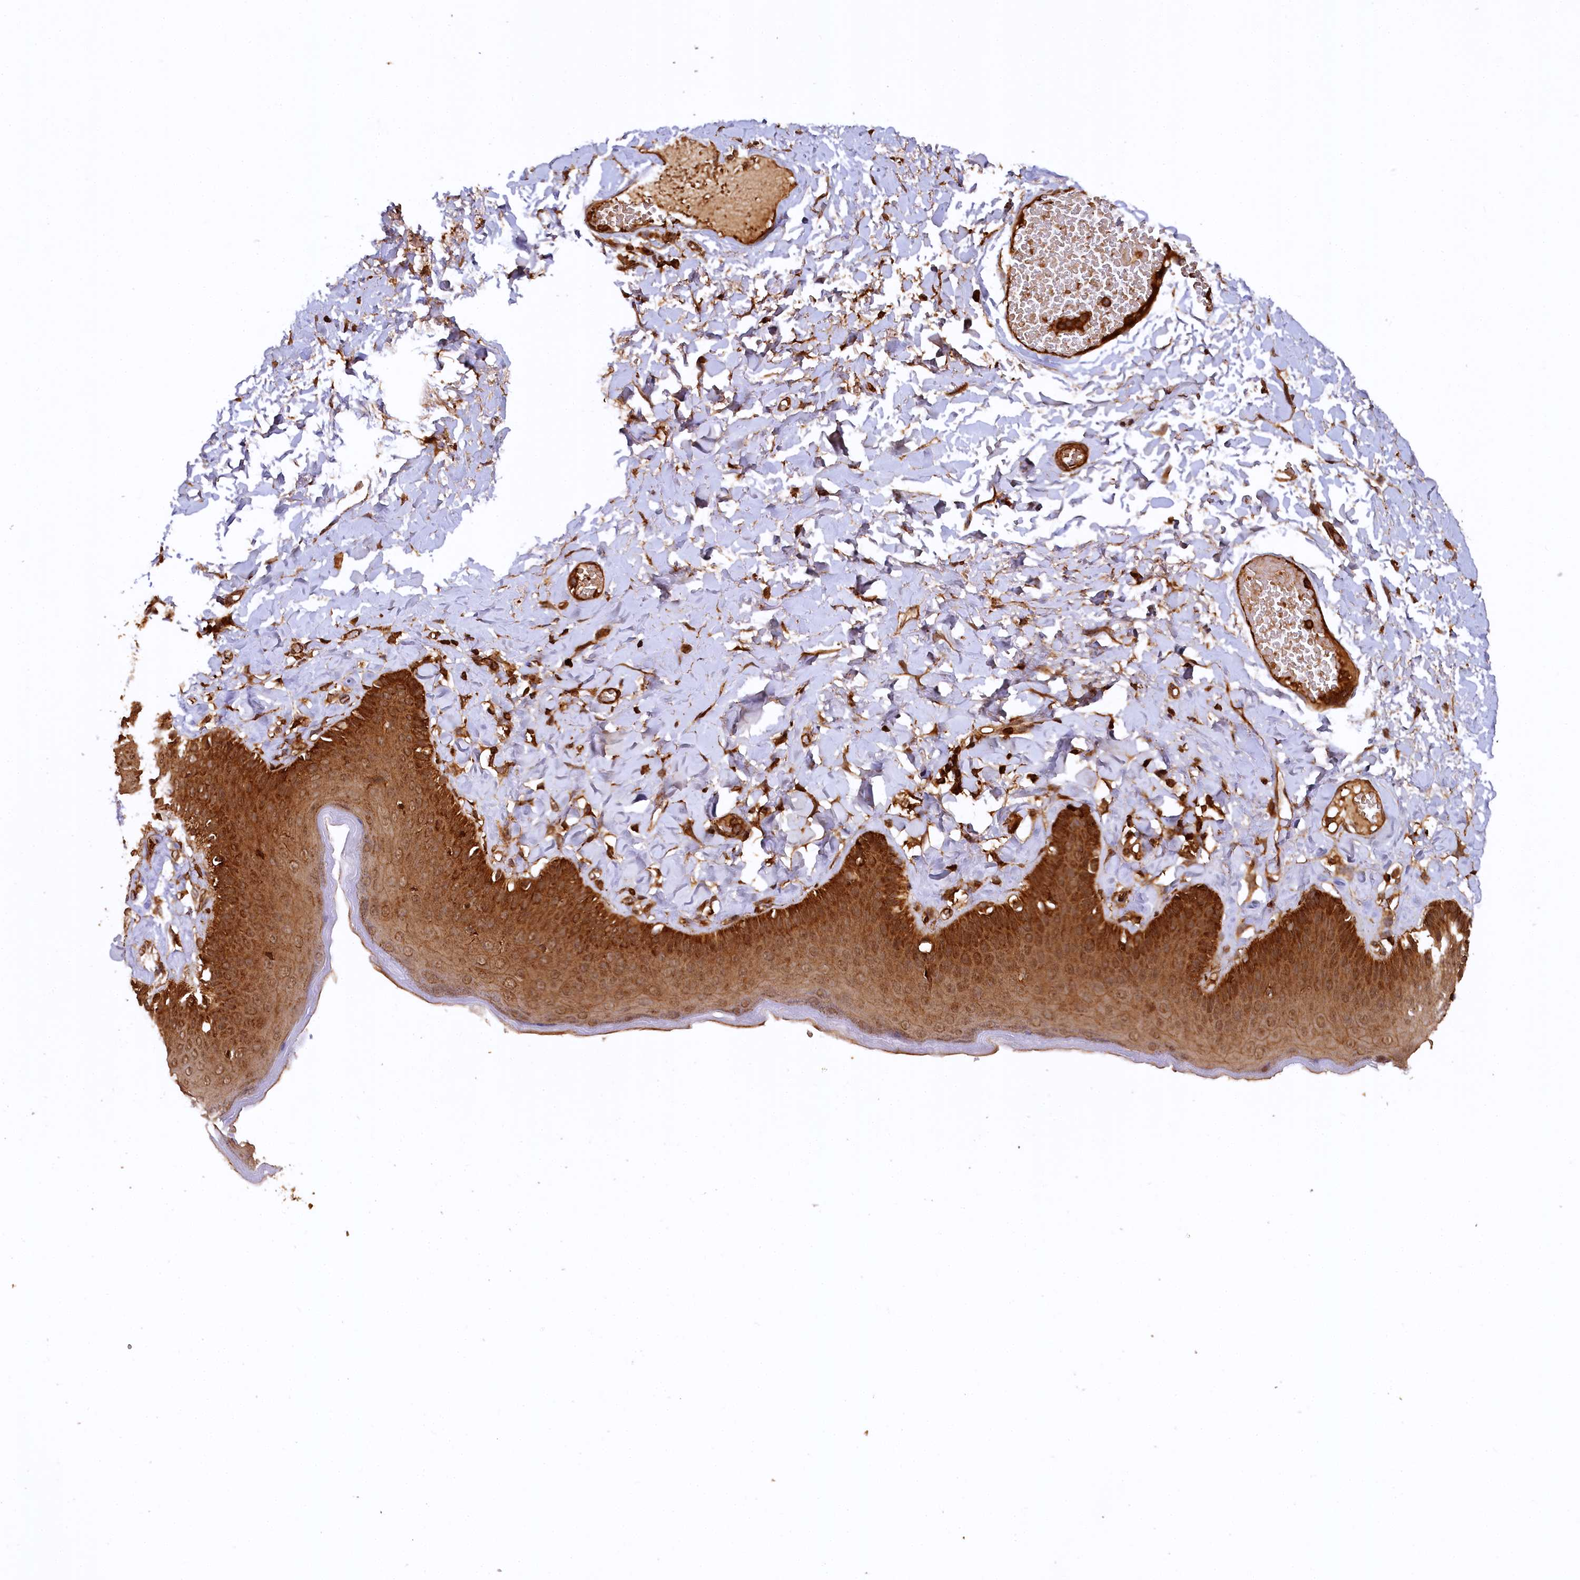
{"staining": {"intensity": "strong", "quantity": ">75%", "location": "cytoplasmic/membranous"}, "tissue": "skin", "cell_type": "Epidermal cells", "image_type": "normal", "snomed": [{"axis": "morphology", "description": "Normal tissue, NOS"}, {"axis": "topography", "description": "Anal"}], "caption": "This micrograph displays unremarkable skin stained with IHC to label a protein in brown. The cytoplasmic/membranous of epidermal cells show strong positivity for the protein. Nuclei are counter-stained blue.", "gene": "STUB1", "patient": {"sex": "male", "age": 69}}